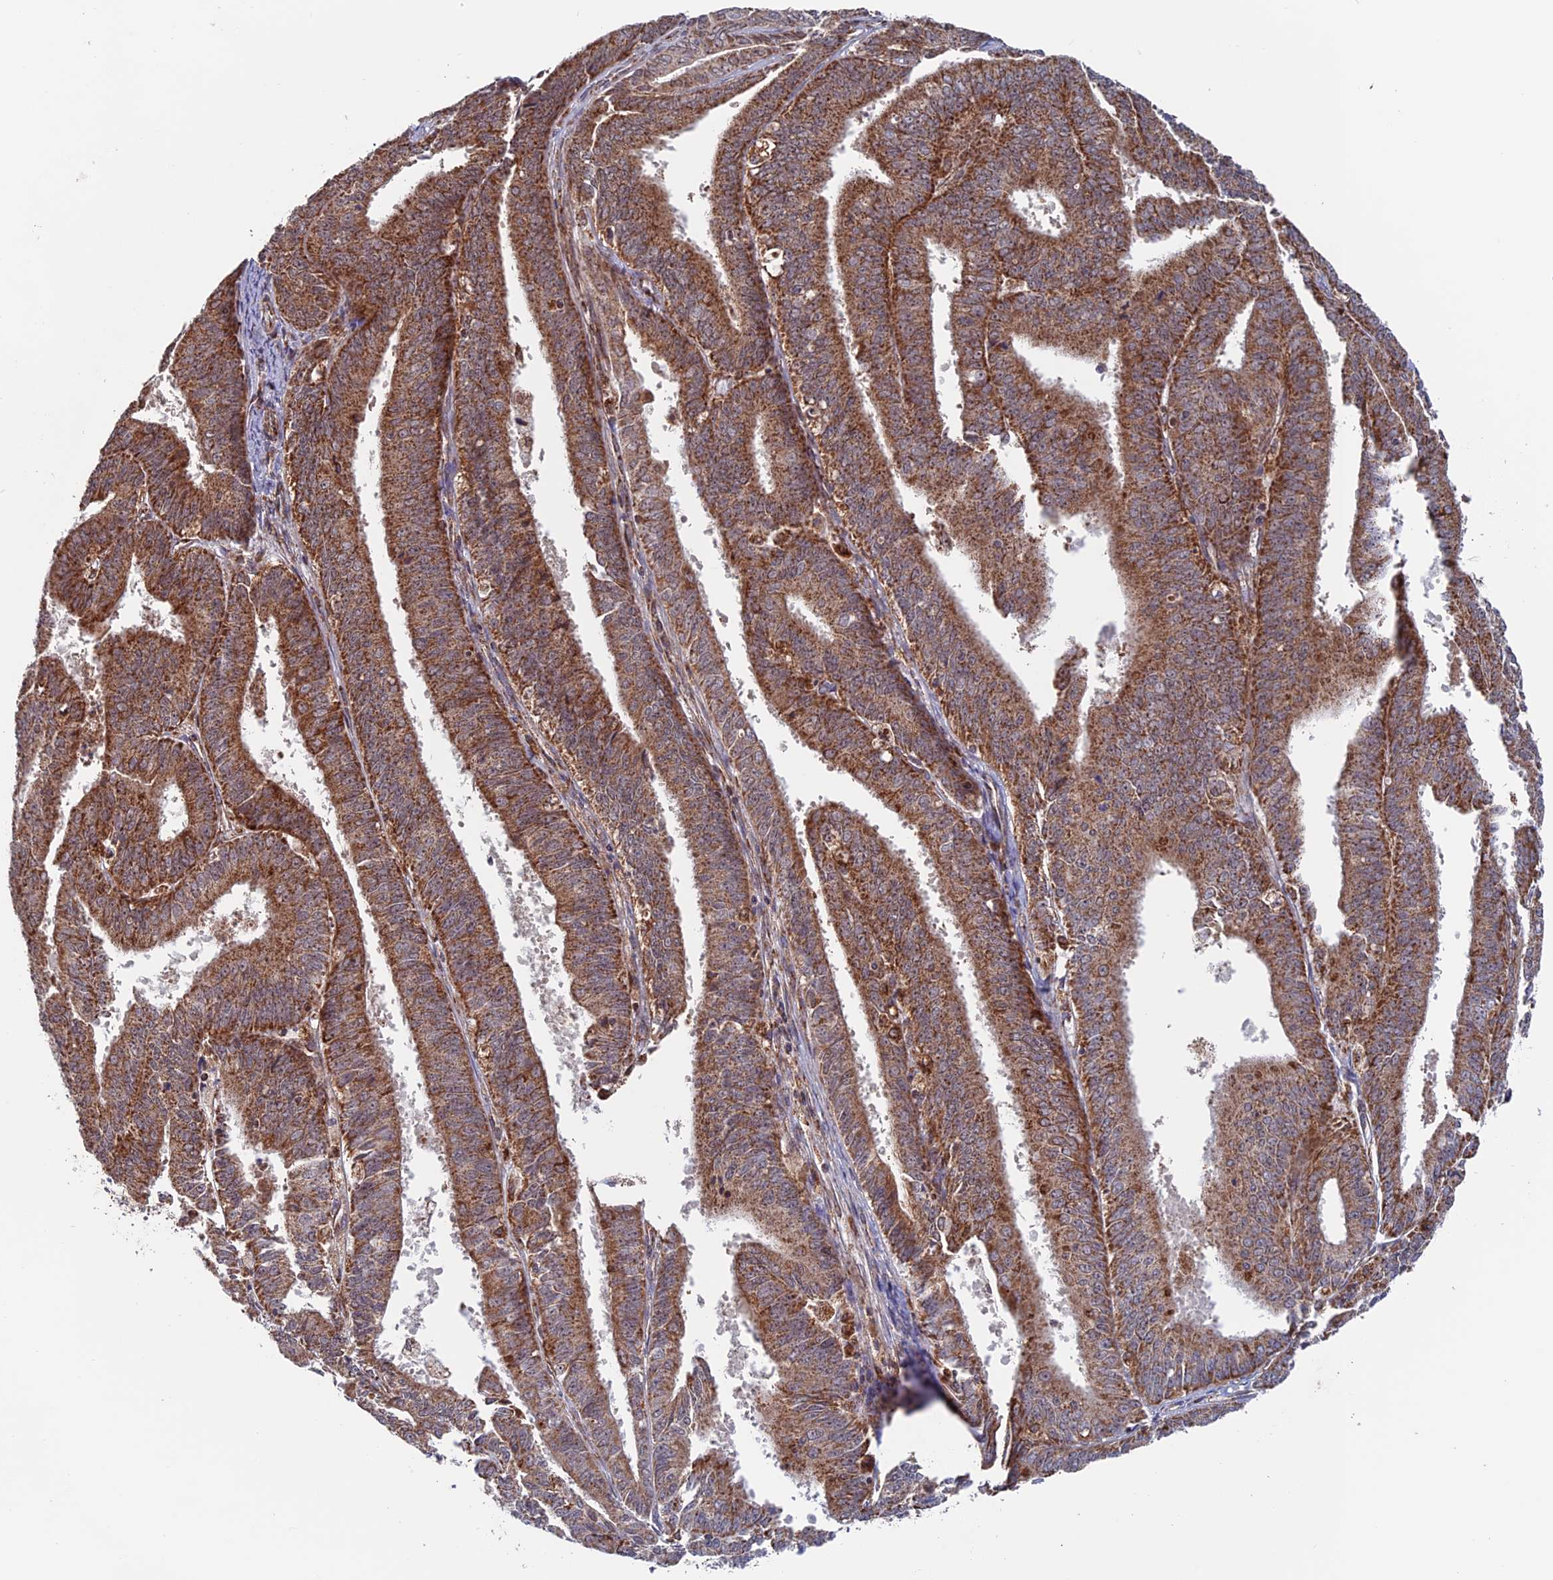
{"staining": {"intensity": "moderate", "quantity": ">75%", "location": "cytoplasmic/membranous"}, "tissue": "endometrial cancer", "cell_type": "Tumor cells", "image_type": "cancer", "snomed": [{"axis": "morphology", "description": "Adenocarcinoma, NOS"}, {"axis": "topography", "description": "Endometrium"}], "caption": "IHC micrograph of human adenocarcinoma (endometrial) stained for a protein (brown), which reveals medium levels of moderate cytoplasmic/membranous expression in approximately >75% of tumor cells.", "gene": "DTYMK", "patient": {"sex": "female", "age": 73}}